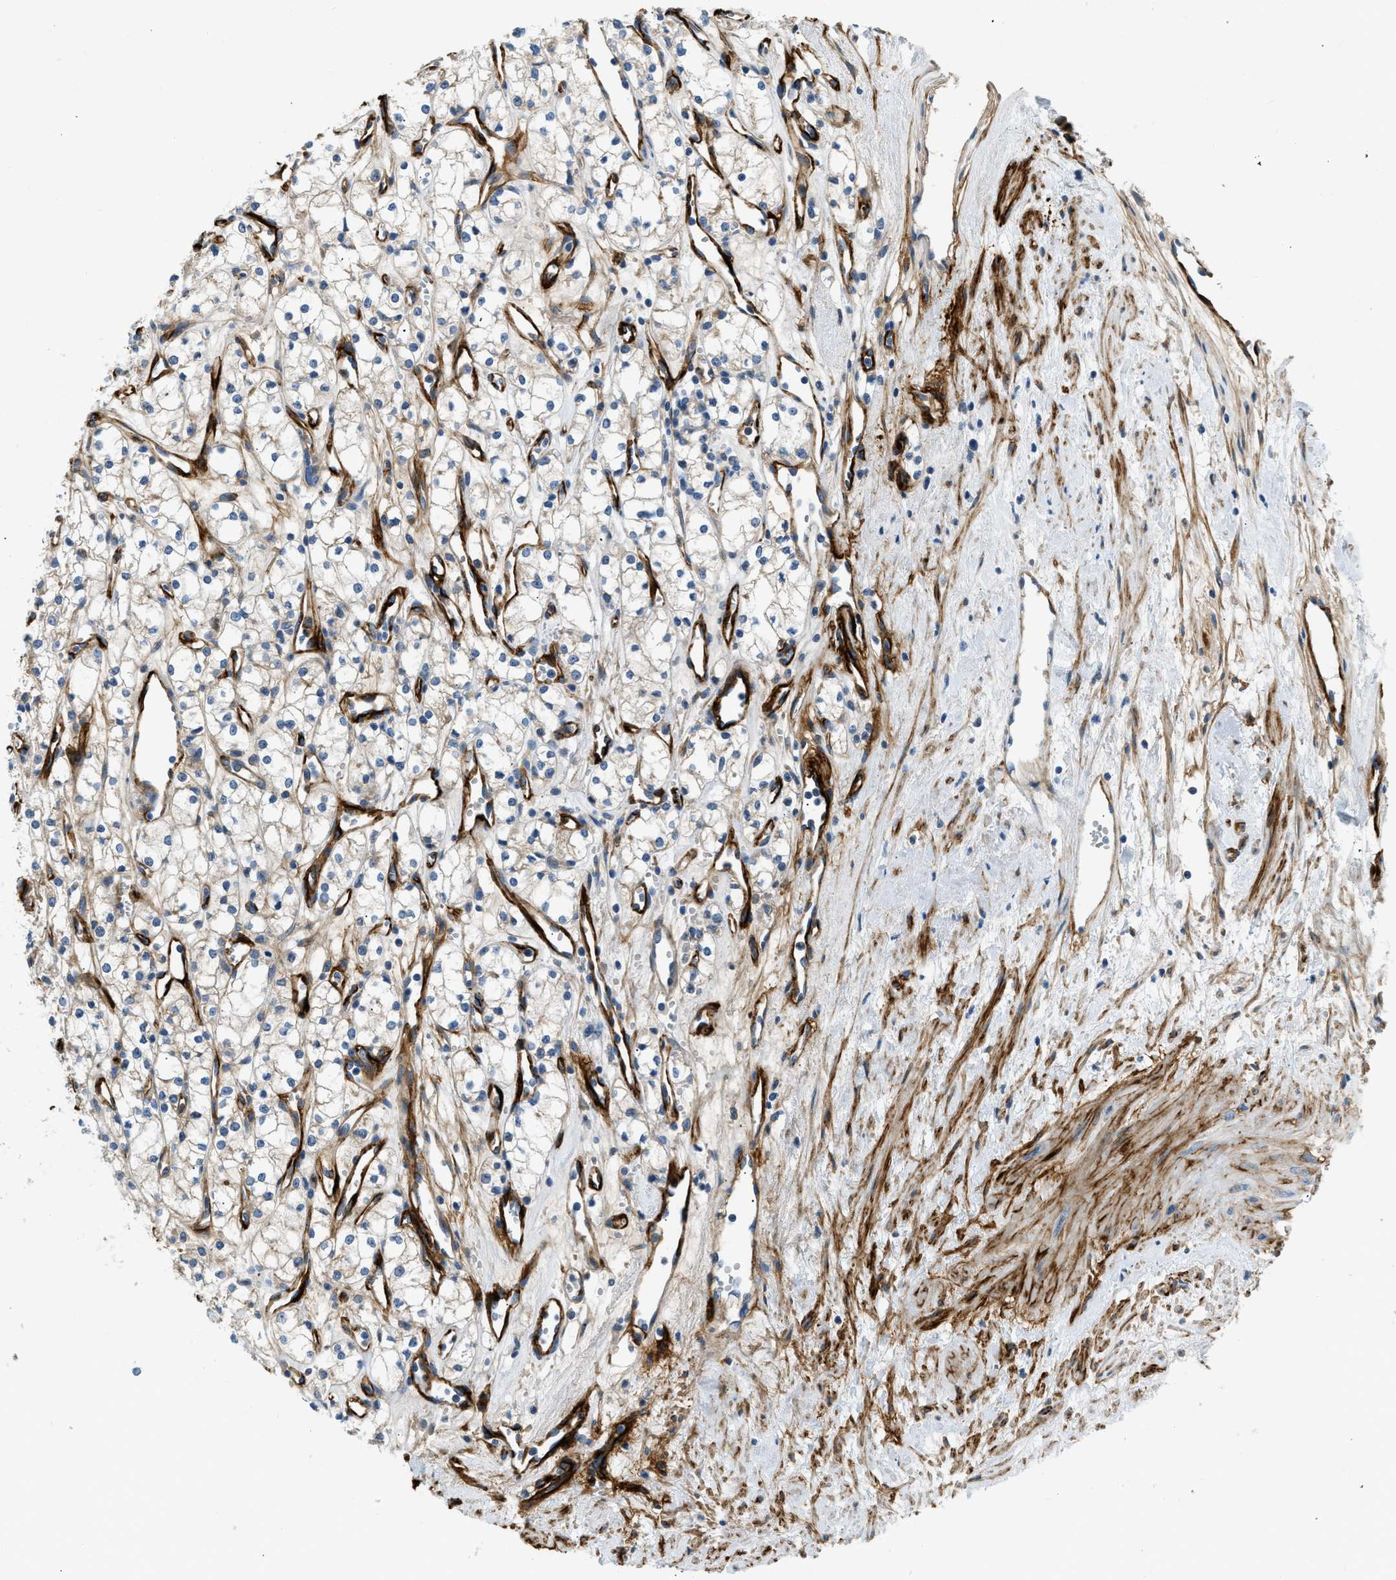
{"staining": {"intensity": "weak", "quantity": "25%-75%", "location": "cytoplasmic/membranous"}, "tissue": "renal cancer", "cell_type": "Tumor cells", "image_type": "cancer", "snomed": [{"axis": "morphology", "description": "Adenocarcinoma, NOS"}, {"axis": "topography", "description": "Kidney"}], "caption": "Weak cytoplasmic/membranous expression is seen in about 25%-75% of tumor cells in adenocarcinoma (renal). (DAB (3,3'-diaminobenzidine) IHC, brown staining for protein, blue staining for nuclei).", "gene": "COL15A1", "patient": {"sex": "male", "age": 59}}